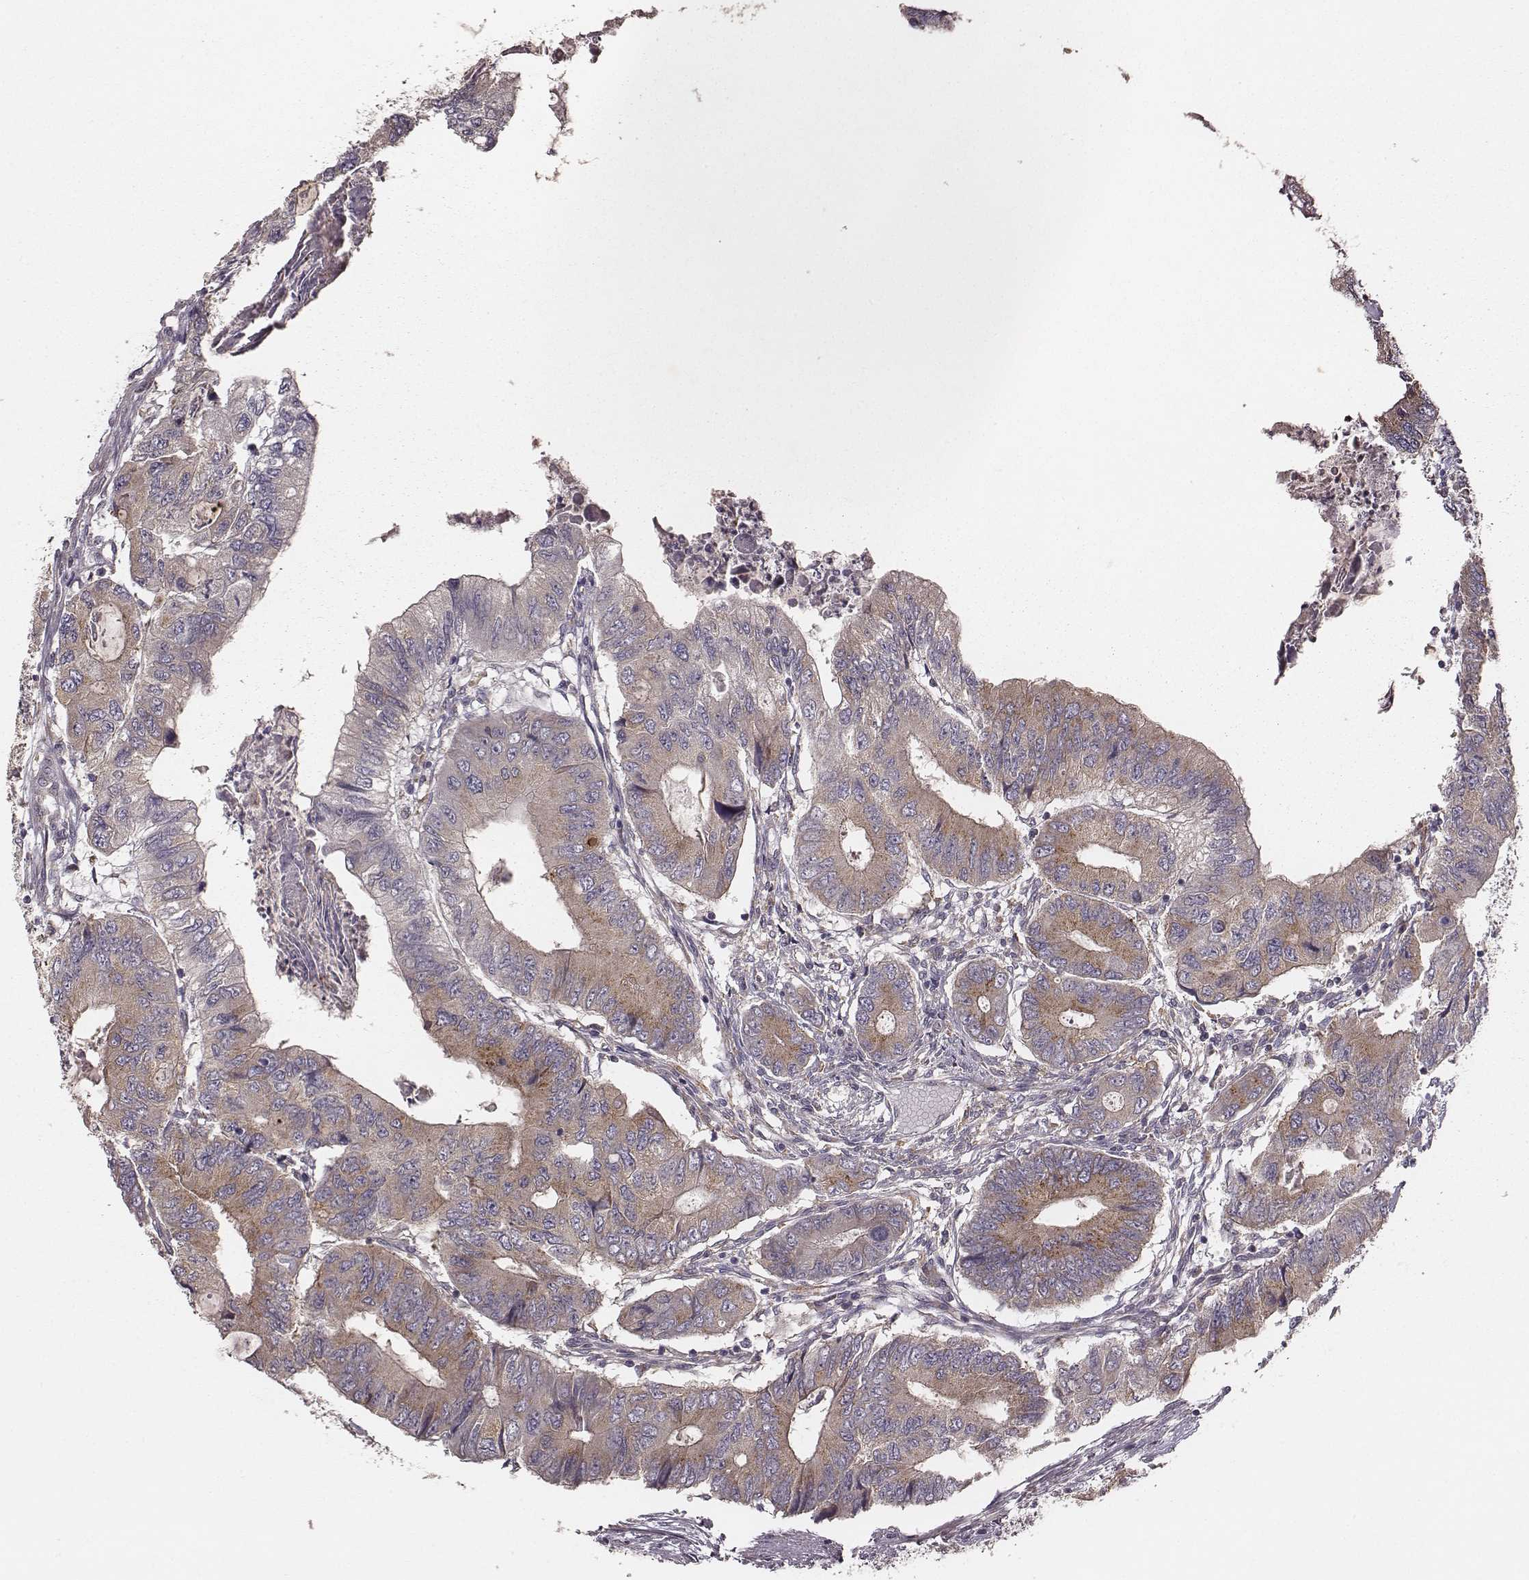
{"staining": {"intensity": "moderate", "quantity": ">75%", "location": "cytoplasmic/membranous"}, "tissue": "colorectal cancer", "cell_type": "Tumor cells", "image_type": "cancer", "snomed": [{"axis": "morphology", "description": "Adenocarcinoma, NOS"}, {"axis": "topography", "description": "Colon"}], "caption": "About >75% of tumor cells in colorectal adenocarcinoma demonstrate moderate cytoplasmic/membranous protein expression as visualized by brown immunohistochemical staining.", "gene": "VPS26A", "patient": {"sex": "male", "age": 53}}